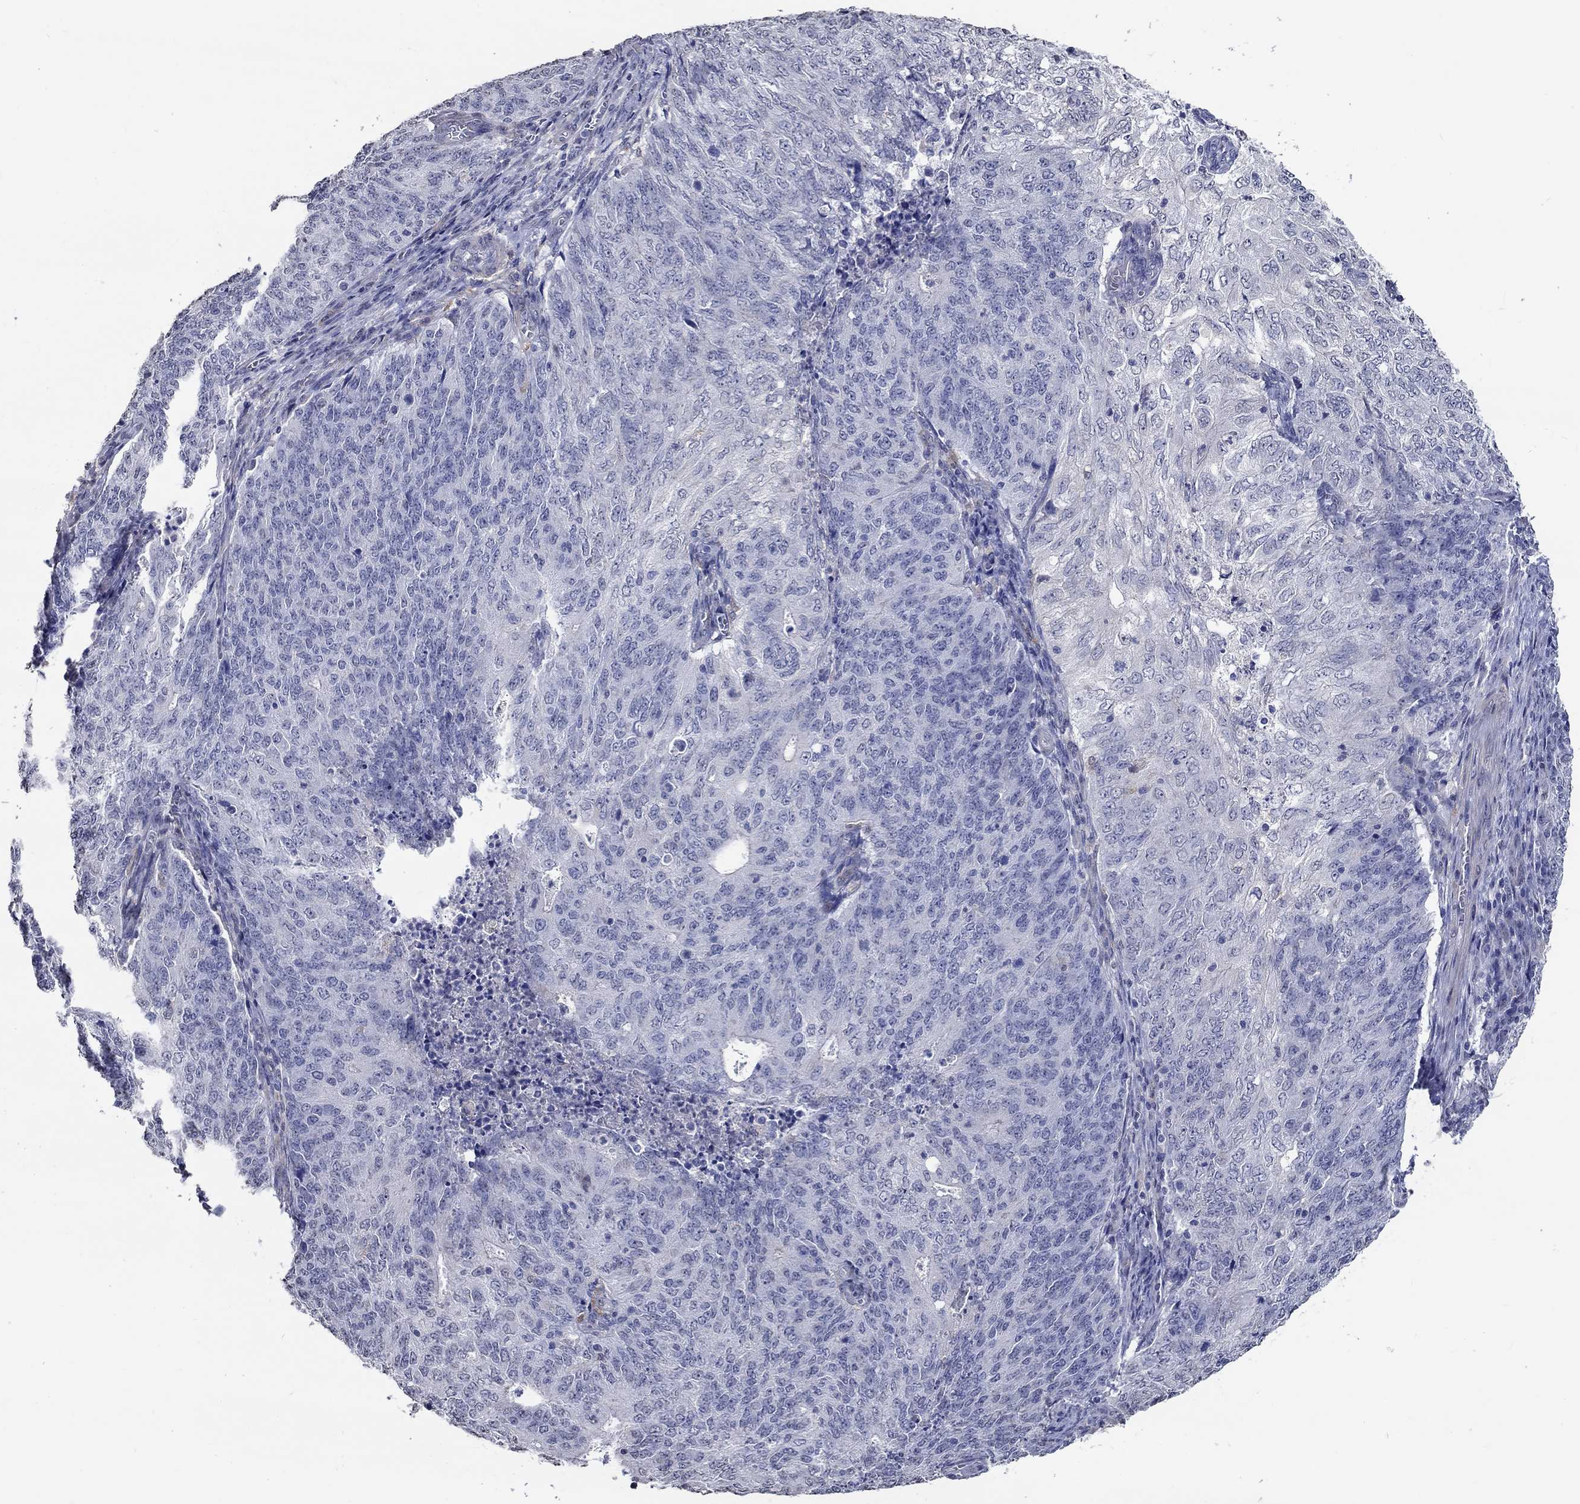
{"staining": {"intensity": "negative", "quantity": "none", "location": "none"}, "tissue": "endometrial cancer", "cell_type": "Tumor cells", "image_type": "cancer", "snomed": [{"axis": "morphology", "description": "Adenocarcinoma, NOS"}, {"axis": "topography", "description": "Endometrium"}], "caption": "The immunohistochemistry micrograph has no significant staining in tumor cells of endometrial adenocarcinoma tissue.", "gene": "PDE1B", "patient": {"sex": "female", "age": 82}}